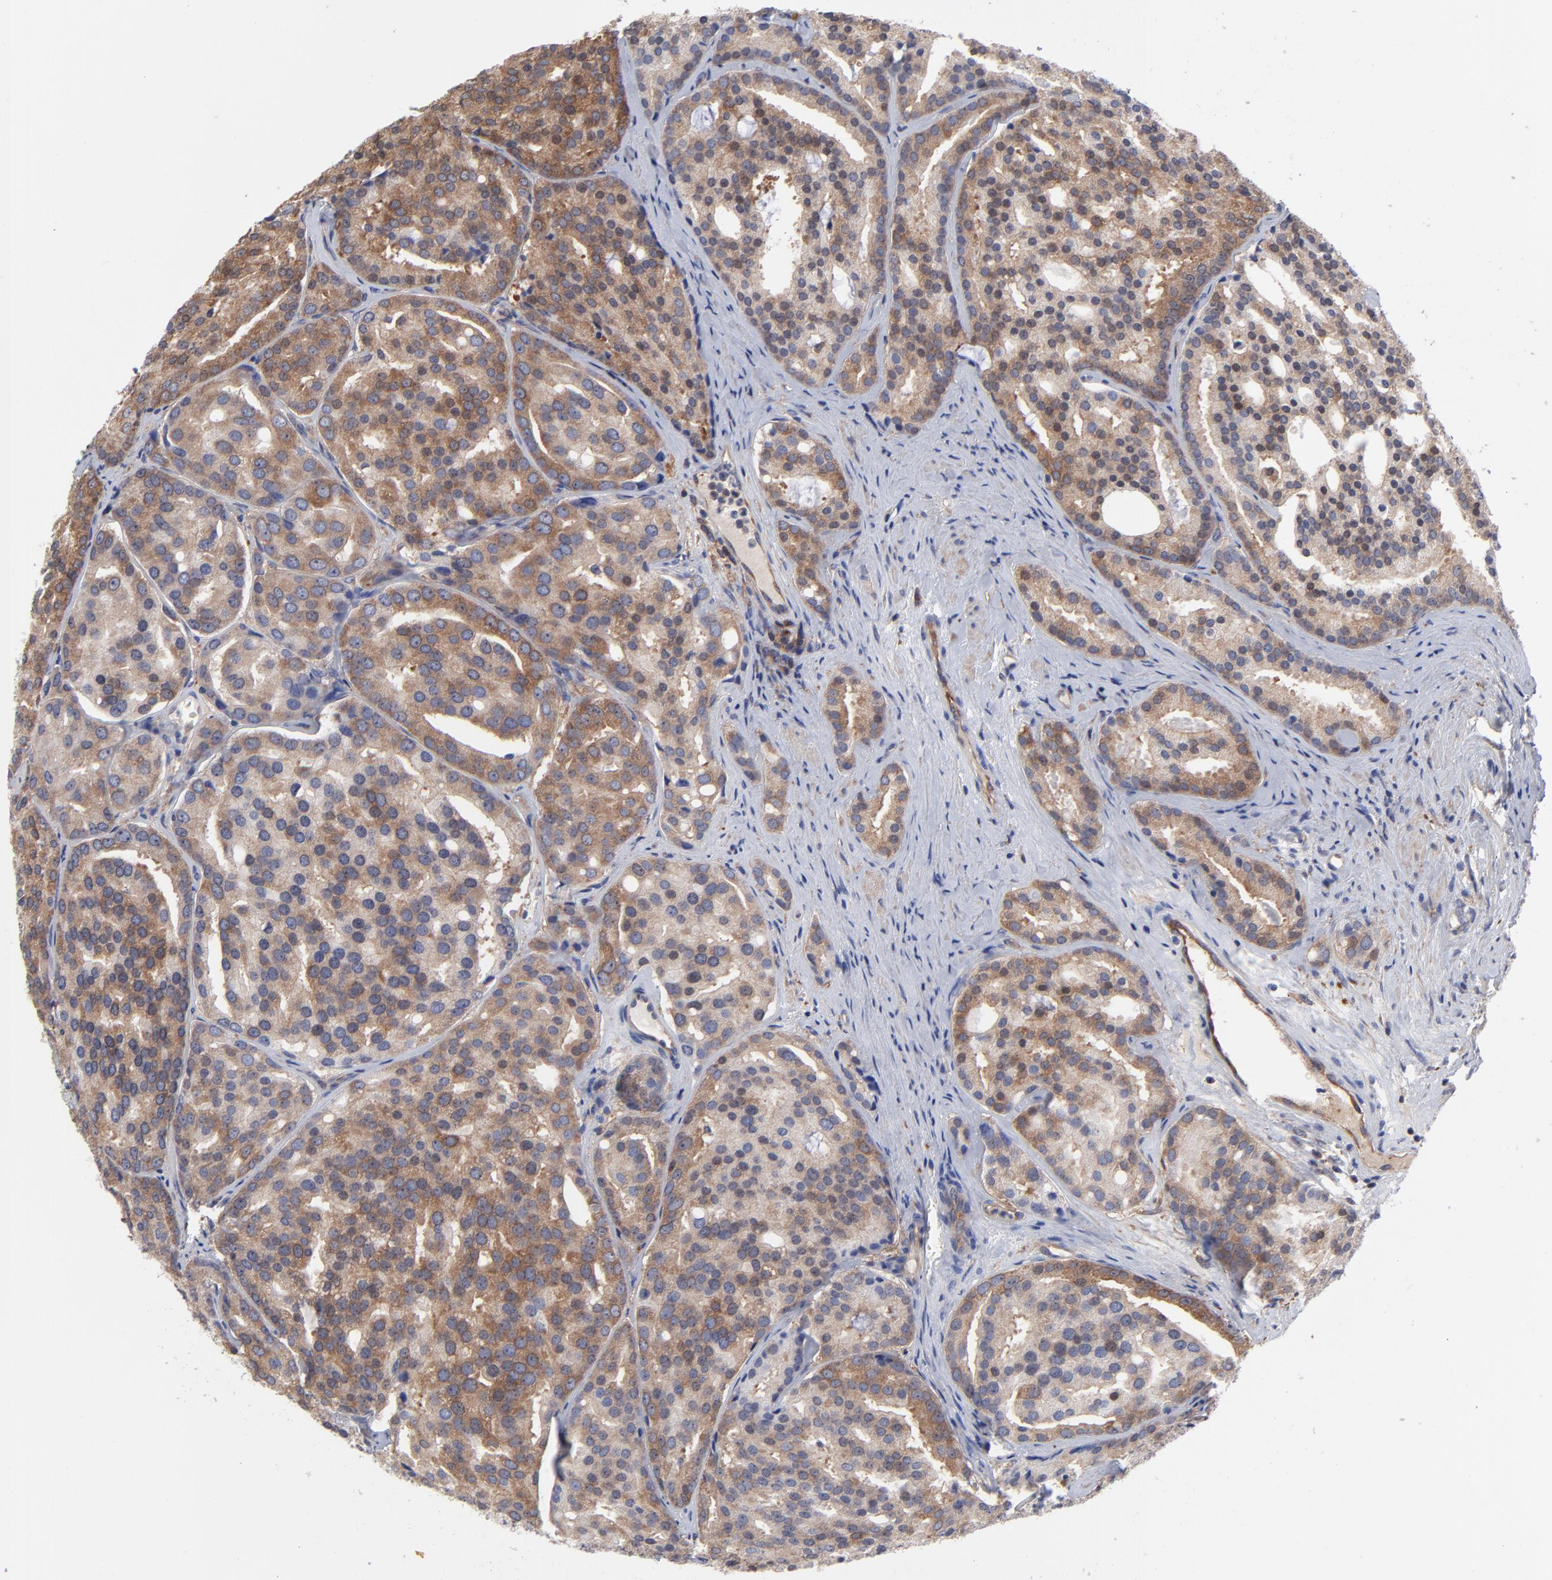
{"staining": {"intensity": "weak", "quantity": ">75%", "location": "cytoplasmic/membranous"}, "tissue": "prostate cancer", "cell_type": "Tumor cells", "image_type": "cancer", "snomed": [{"axis": "morphology", "description": "Adenocarcinoma, High grade"}, {"axis": "topography", "description": "Prostate"}], "caption": "The micrograph exhibits staining of prostate high-grade adenocarcinoma, revealing weak cytoplasmic/membranous protein expression (brown color) within tumor cells. The protein is shown in brown color, while the nuclei are stained blue.", "gene": "NFKBIA", "patient": {"sex": "male", "age": 64}}